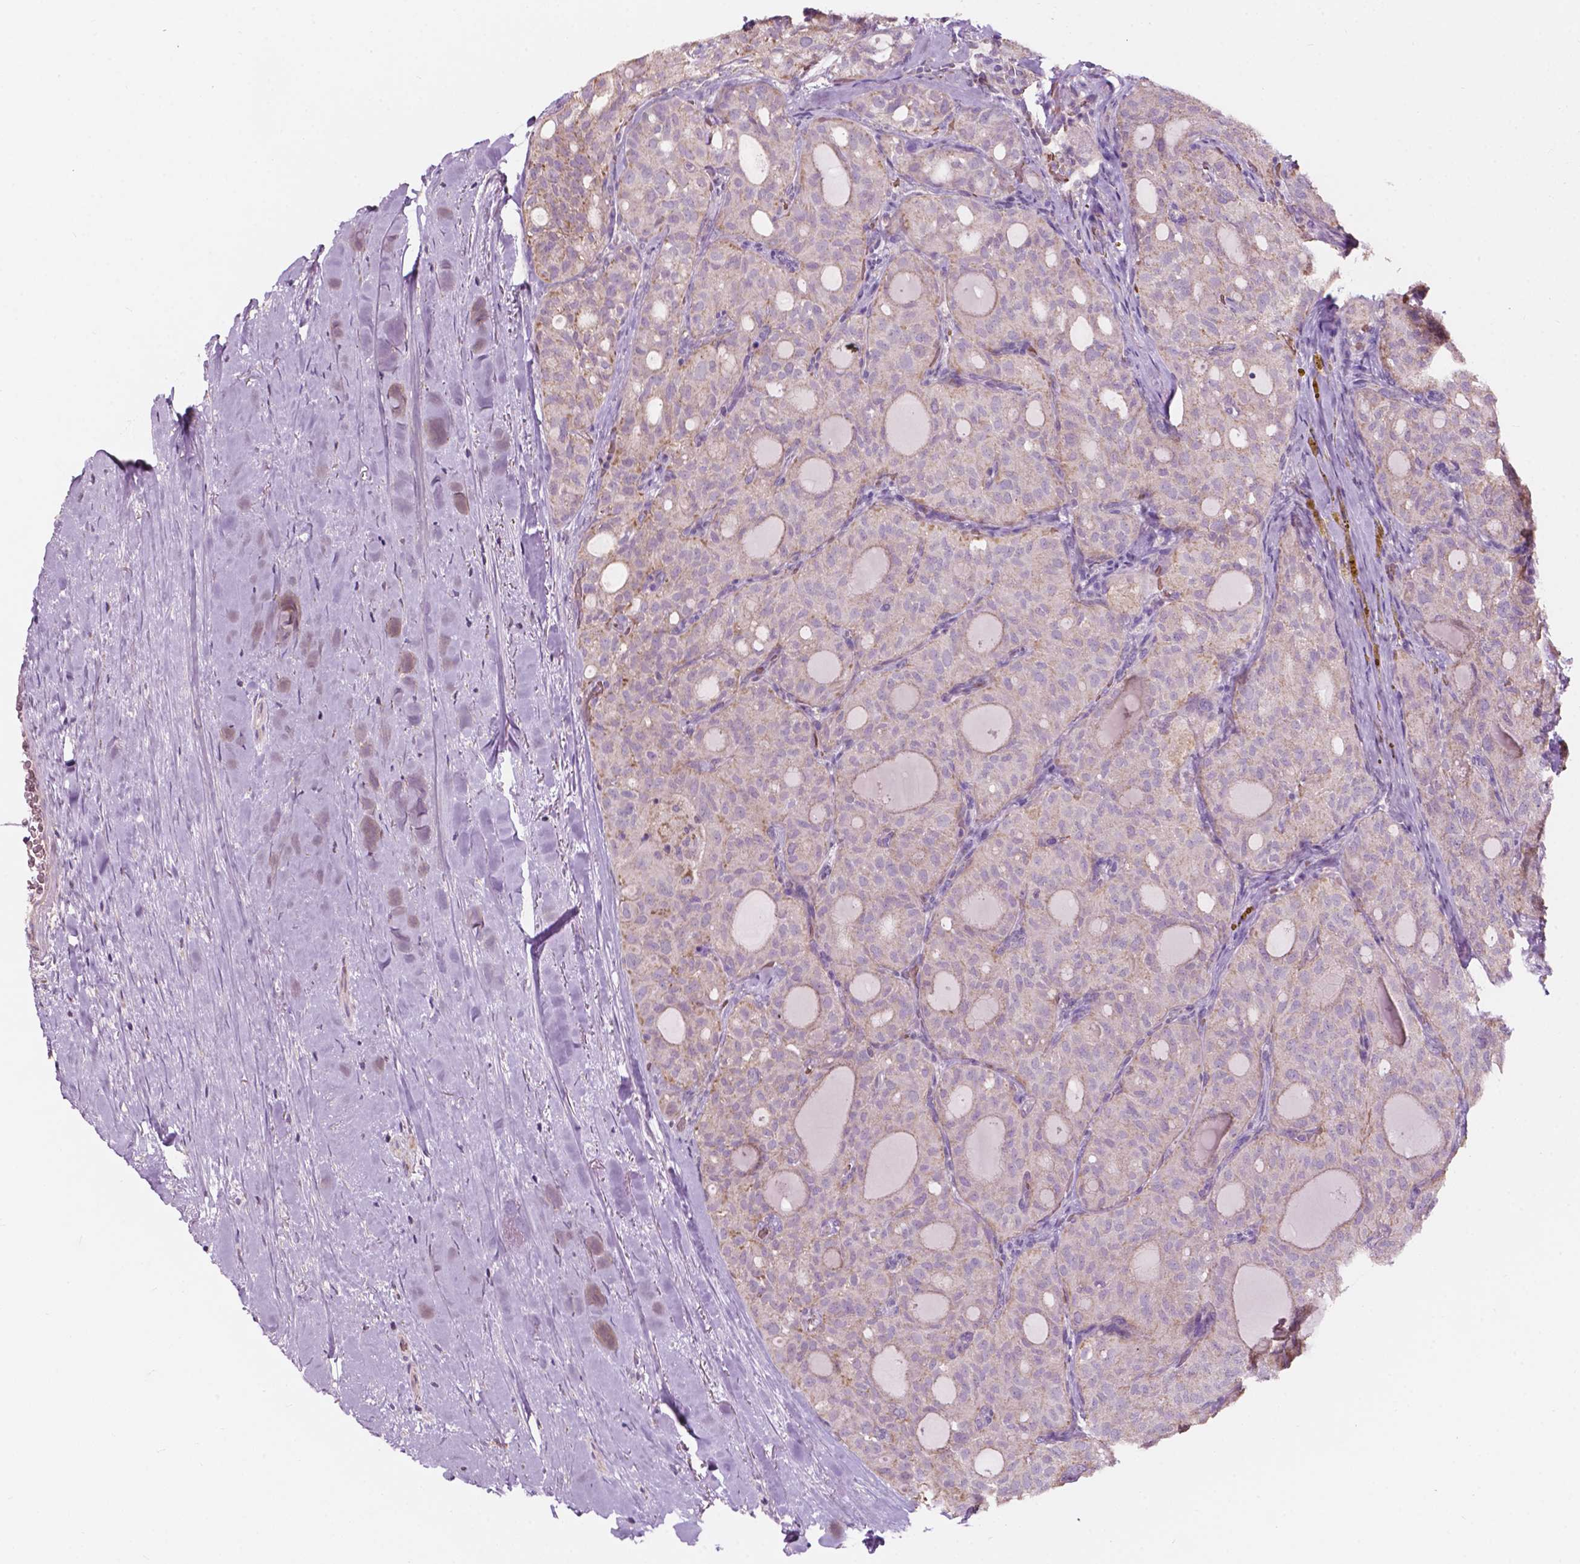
{"staining": {"intensity": "negative", "quantity": "none", "location": "none"}, "tissue": "thyroid cancer", "cell_type": "Tumor cells", "image_type": "cancer", "snomed": [{"axis": "morphology", "description": "Follicular adenoma carcinoma, NOS"}, {"axis": "topography", "description": "Thyroid gland"}], "caption": "The photomicrograph reveals no staining of tumor cells in thyroid cancer (follicular adenoma carcinoma).", "gene": "NDUFS1", "patient": {"sex": "male", "age": 75}}